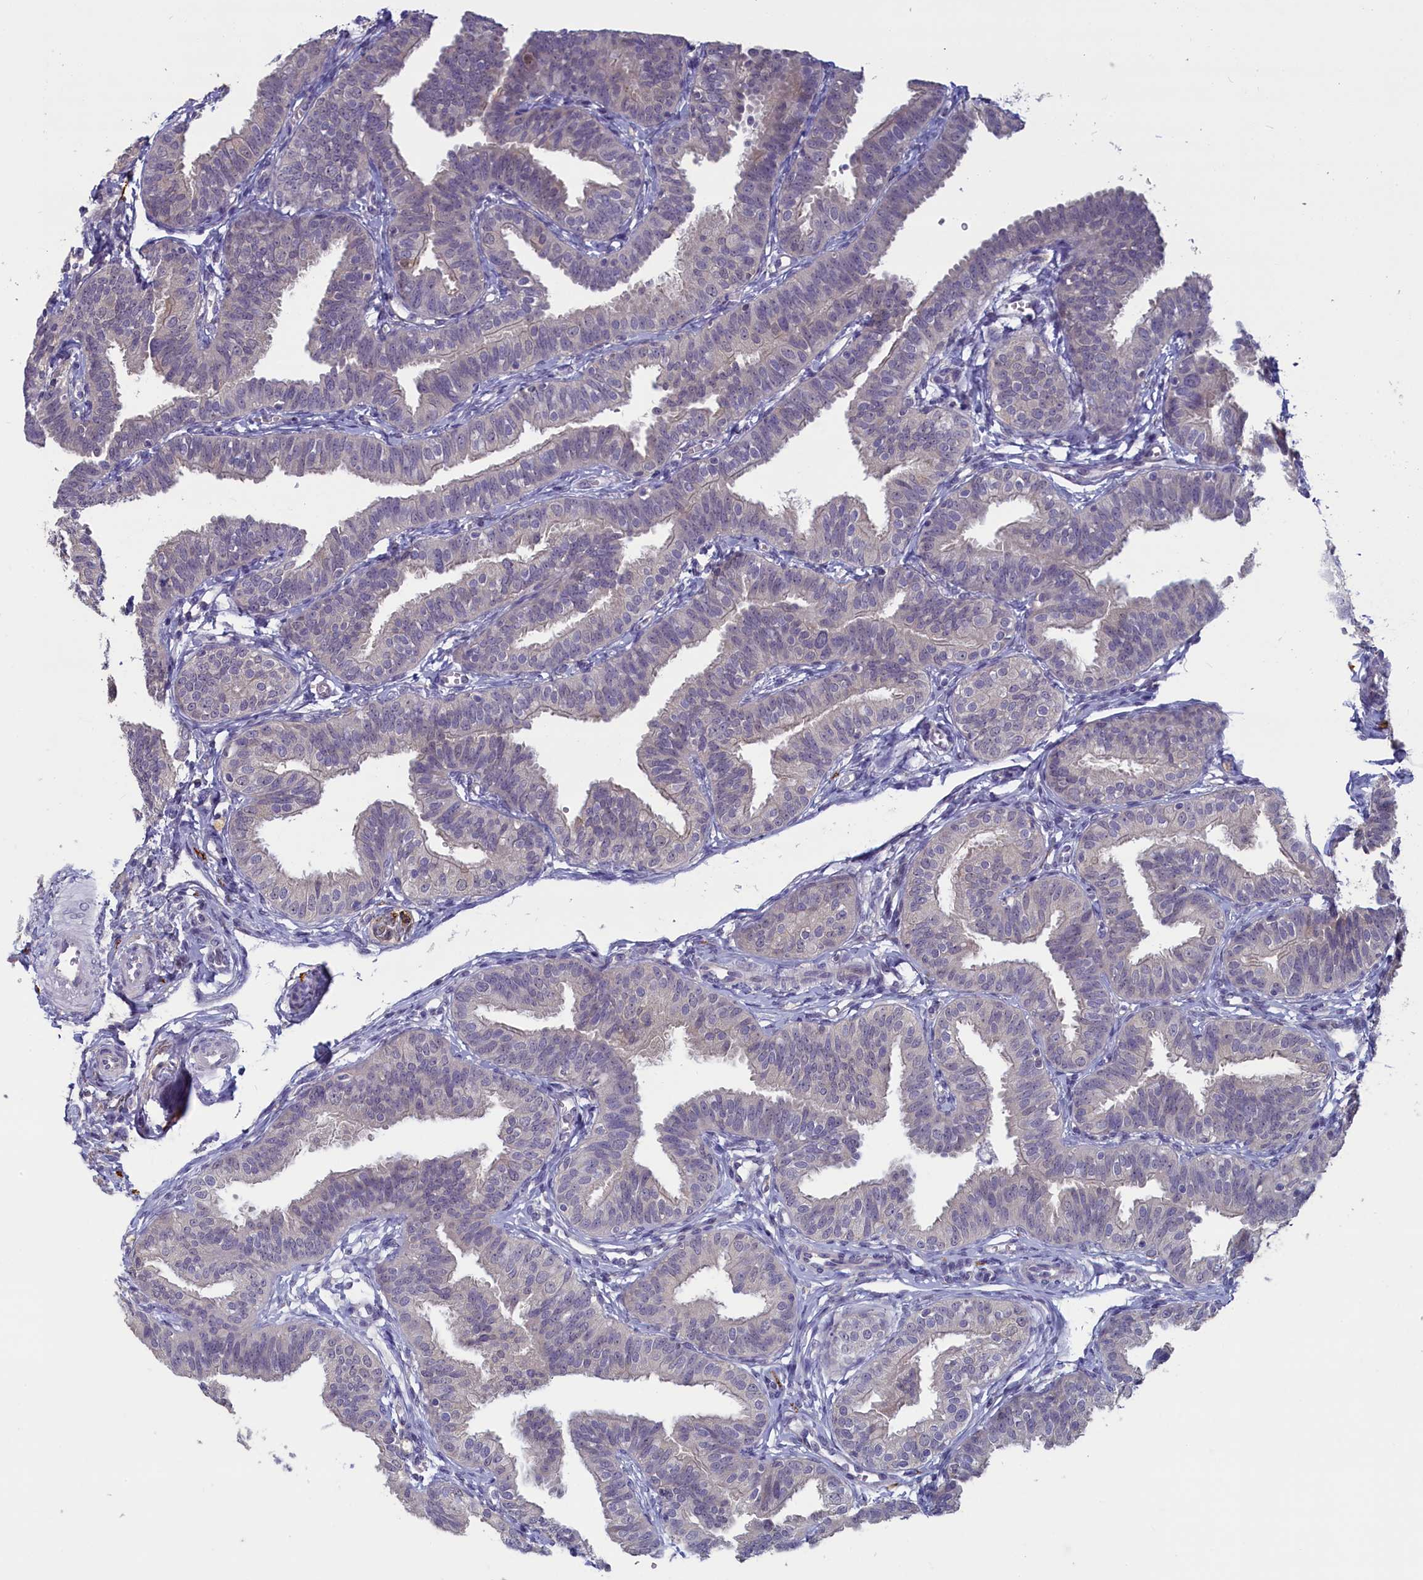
{"staining": {"intensity": "strong", "quantity": "<25%", "location": "cytoplasmic/membranous,nuclear"}, "tissue": "fallopian tube", "cell_type": "Glandular cells", "image_type": "normal", "snomed": [{"axis": "morphology", "description": "Normal tissue, NOS"}, {"axis": "topography", "description": "Fallopian tube"}], "caption": "A high-resolution histopathology image shows IHC staining of normal fallopian tube, which exhibits strong cytoplasmic/membranous,nuclear positivity in approximately <25% of glandular cells. The staining was performed using DAB (3,3'-diaminobenzidine), with brown indicating positive protein expression. Nuclei are stained blue with hematoxylin.", "gene": "UCHL3", "patient": {"sex": "female", "age": 35}}